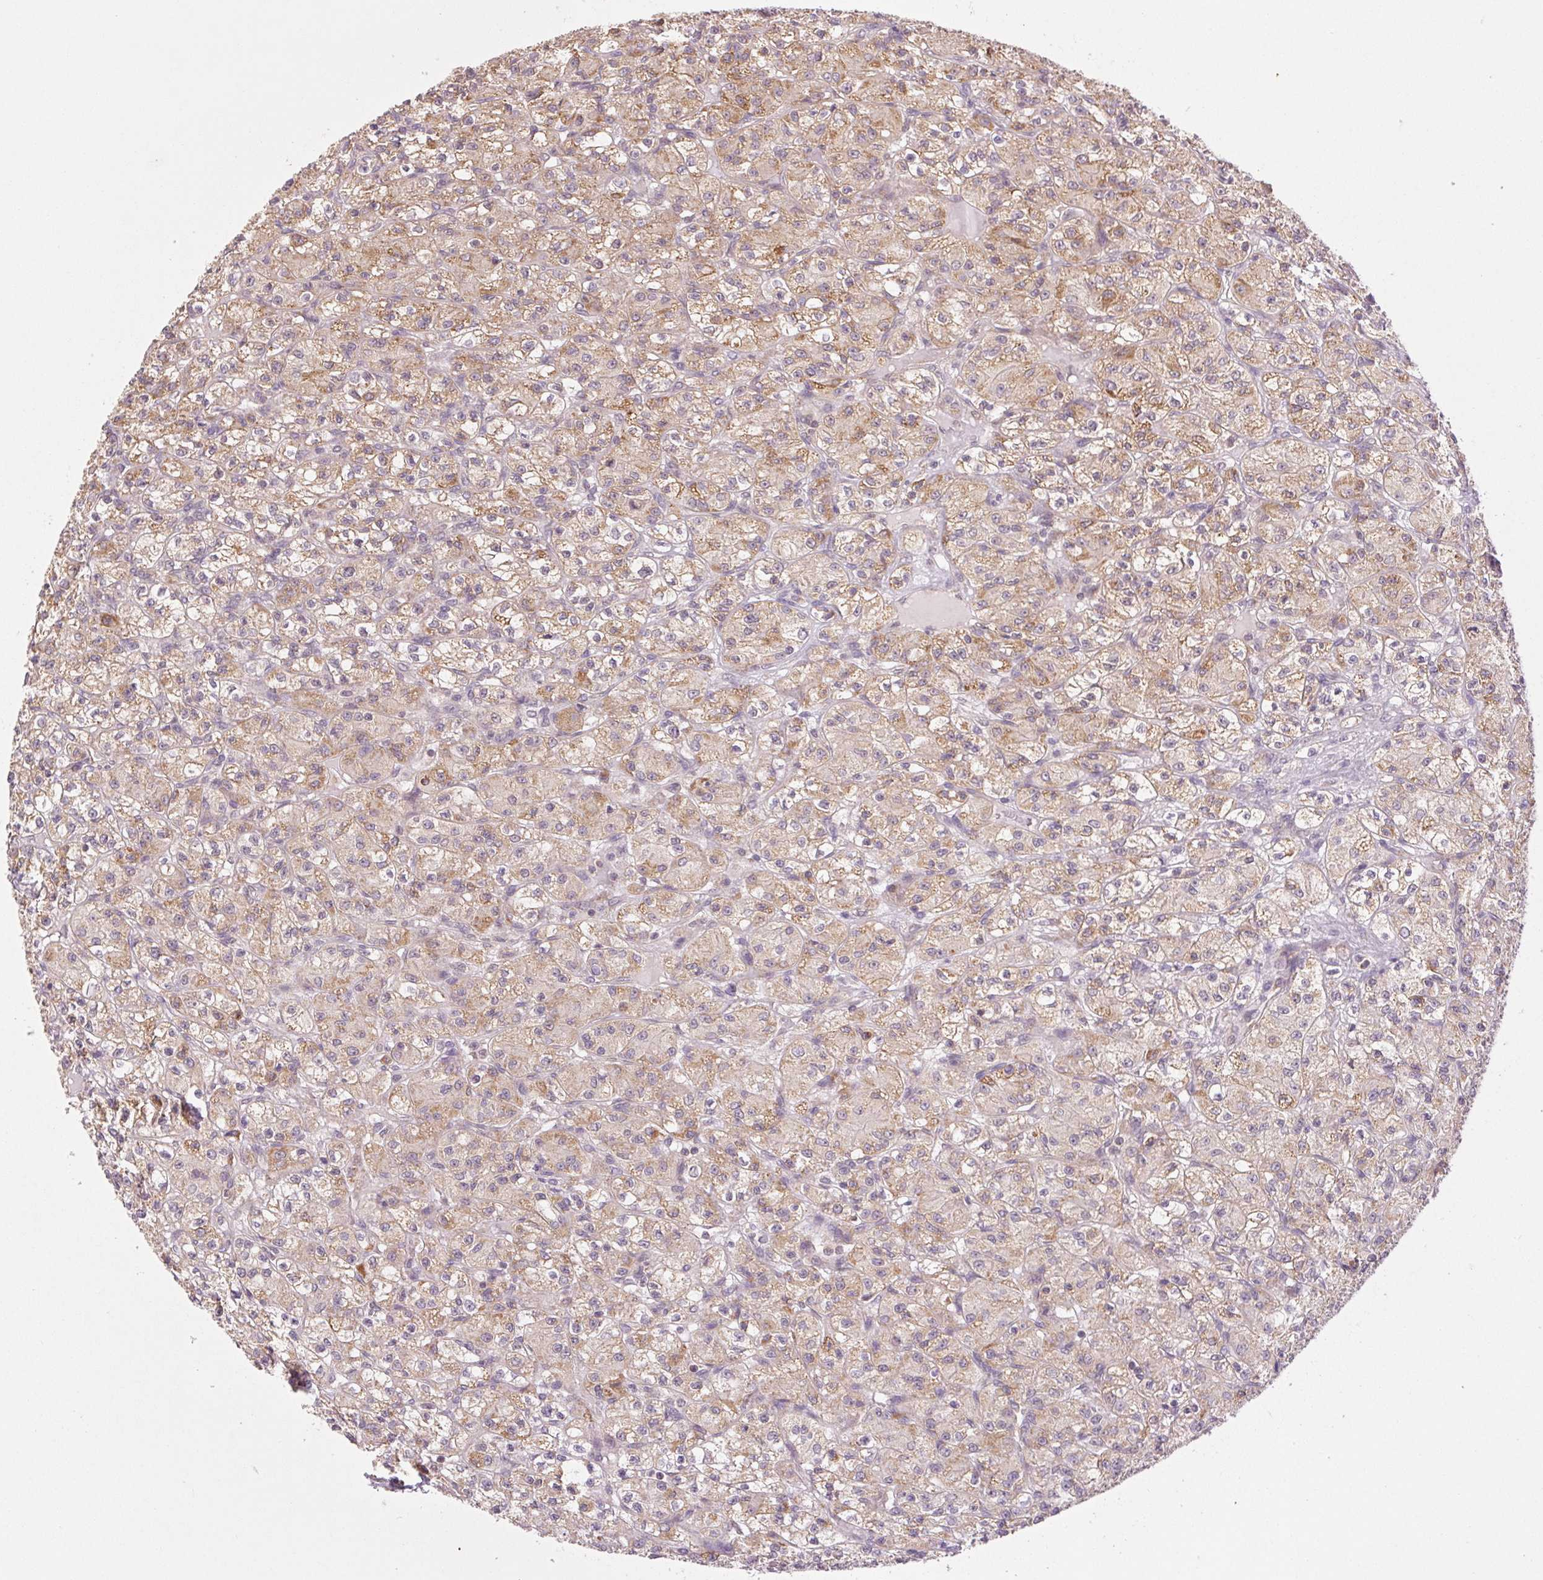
{"staining": {"intensity": "weak", "quantity": ">75%", "location": "cytoplasmic/membranous"}, "tissue": "renal cancer", "cell_type": "Tumor cells", "image_type": "cancer", "snomed": [{"axis": "morphology", "description": "Adenocarcinoma, NOS"}, {"axis": "topography", "description": "Kidney"}], "caption": "Immunohistochemistry (IHC) micrograph of human renal cancer stained for a protein (brown), which shows low levels of weak cytoplasmic/membranous positivity in approximately >75% of tumor cells.", "gene": "MAP3K5", "patient": {"sex": "female", "age": 70}}